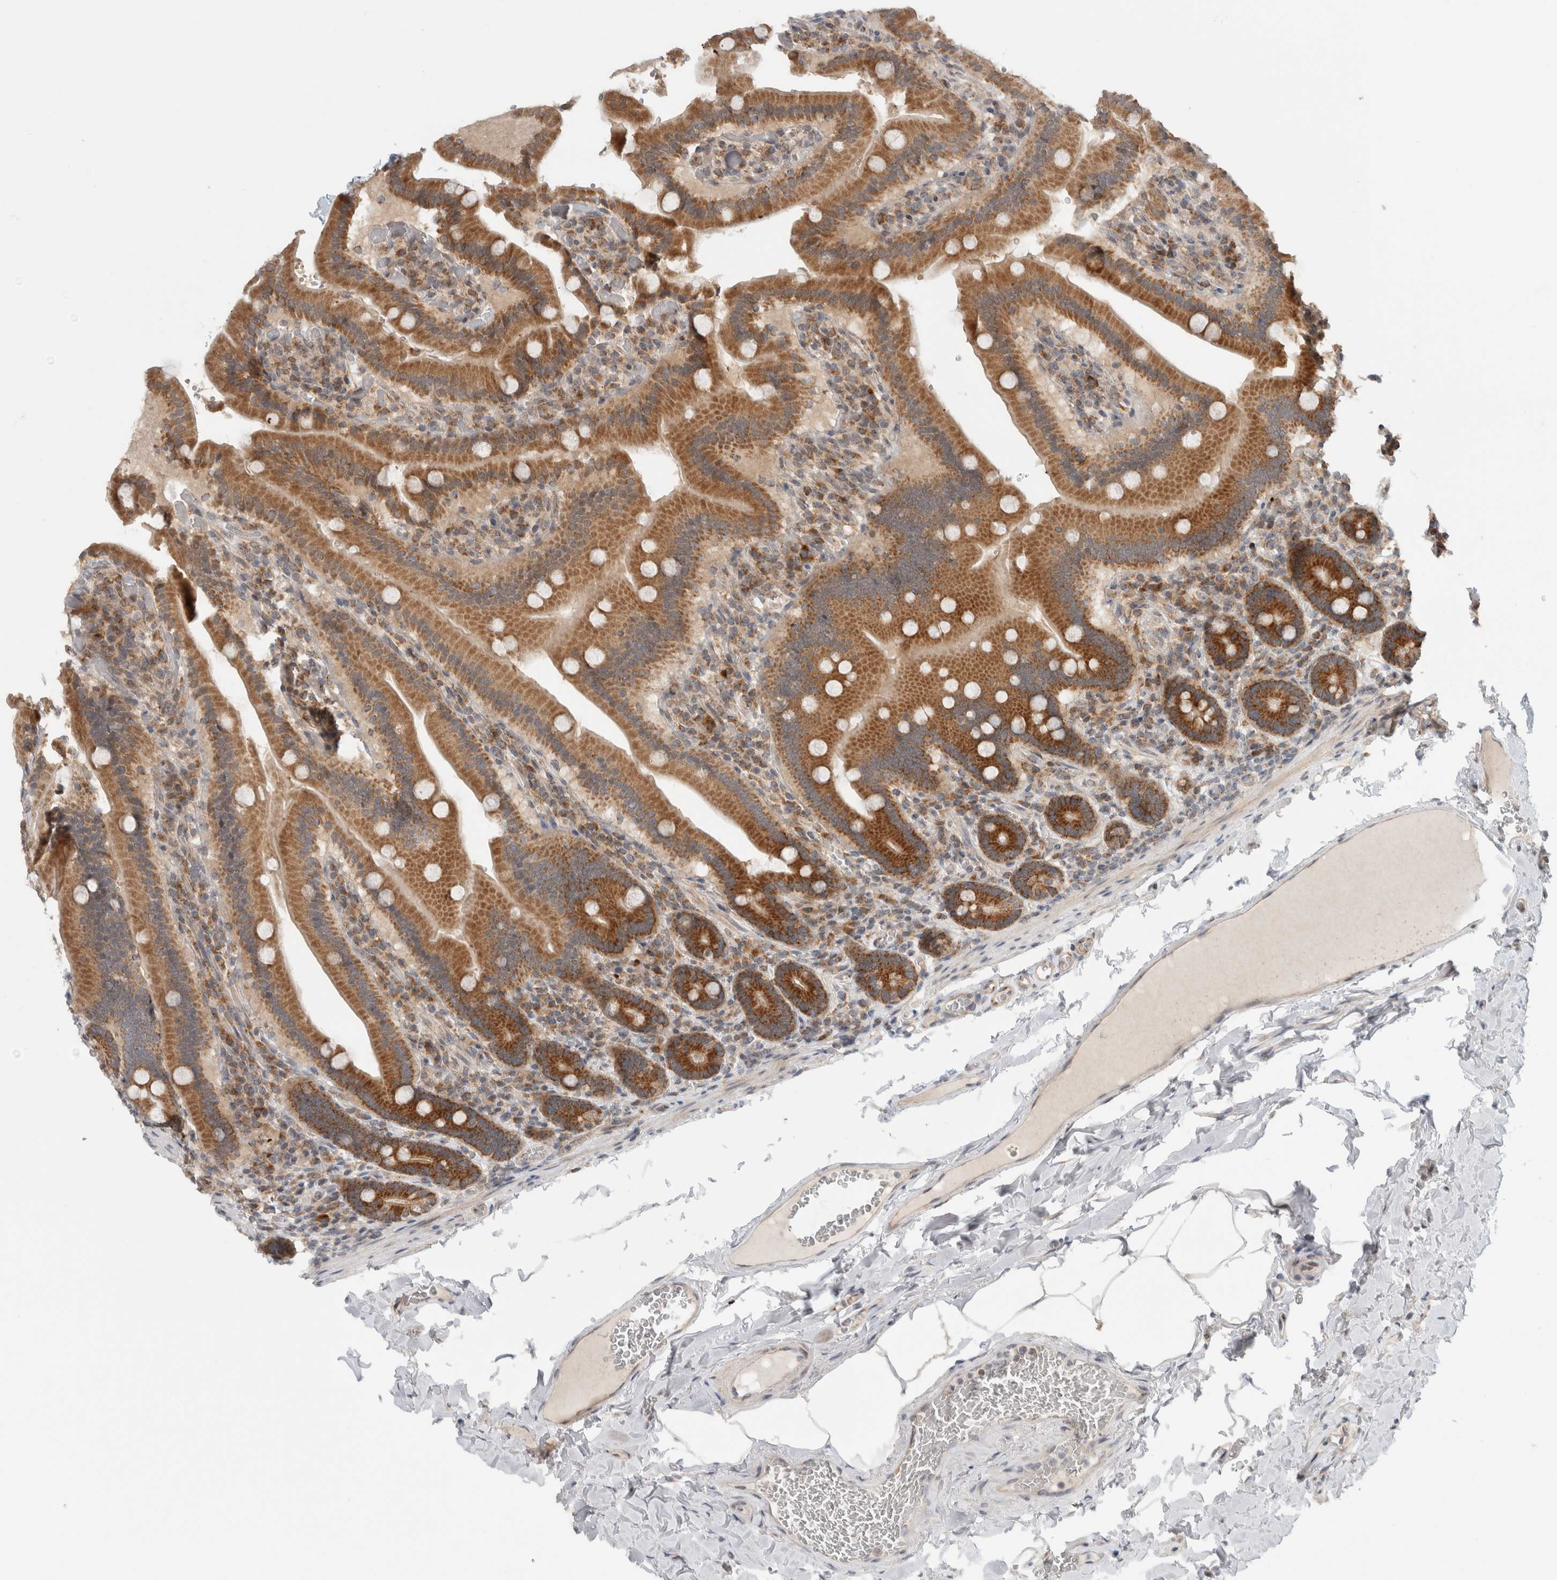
{"staining": {"intensity": "strong", "quantity": ">75%", "location": "cytoplasmic/membranous"}, "tissue": "duodenum", "cell_type": "Glandular cells", "image_type": "normal", "snomed": [{"axis": "morphology", "description": "Normal tissue, NOS"}, {"axis": "topography", "description": "Duodenum"}], "caption": "Protein analysis of benign duodenum reveals strong cytoplasmic/membranous expression in approximately >75% of glandular cells. (DAB (3,3'-diaminobenzidine) = brown stain, brightfield microscopy at high magnification).", "gene": "CMC2", "patient": {"sex": "female", "age": 62}}